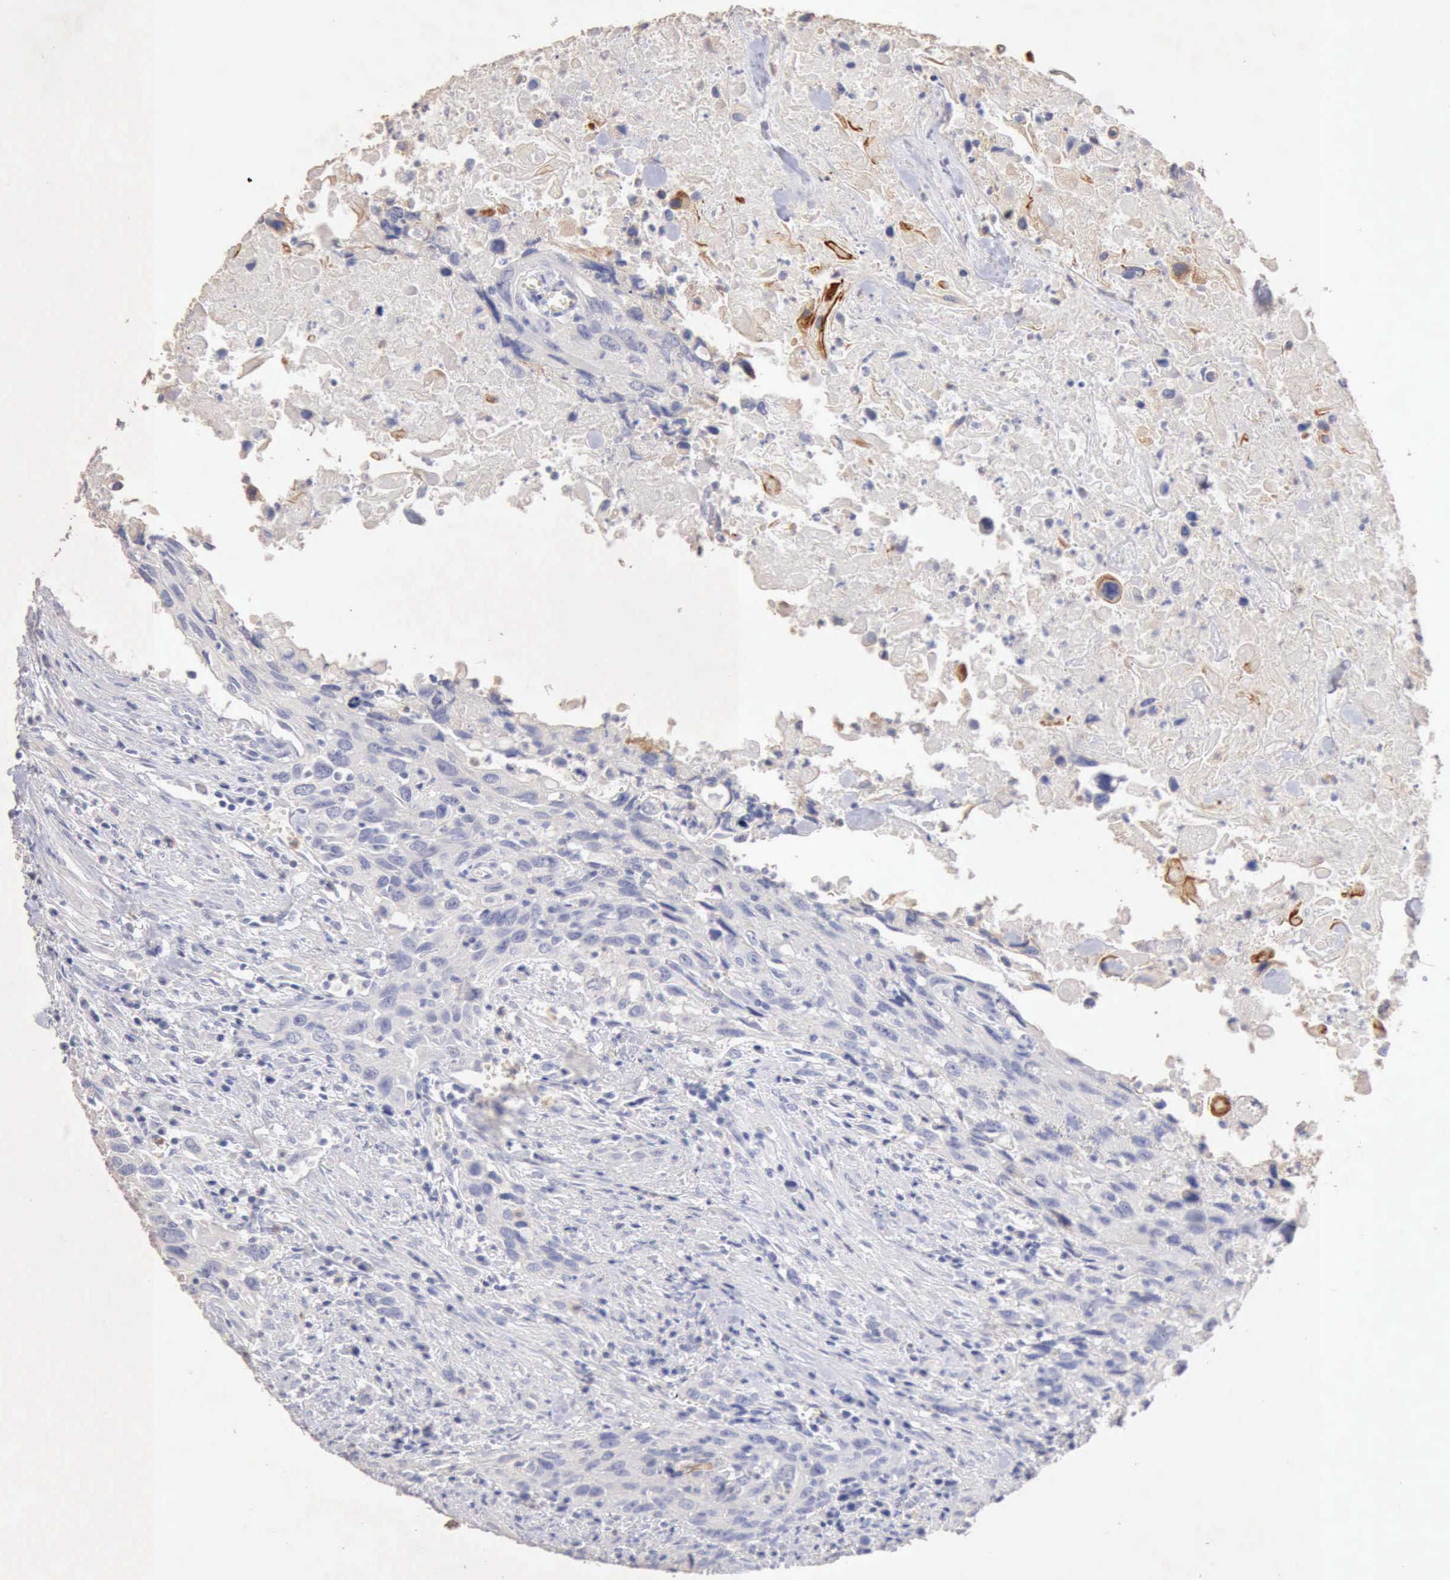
{"staining": {"intensity": "negative", "quantity": "none", "location": "none"}, "tissue": "urothelial cancer", "cell_type": "Tumor cells", "image_type": "cancer", "snomed": [{"axis": "morphology", "description": "Urothelial carcinoma, High grade"}, {"axis": "topography", "description": "Urinary bladder"}], "caption": "High magnification brightfield microscopy of high-grade urothelial carcinoma stained with DAB (brown) and counterstained with hematoxylin (blue): tumor cells show no significant positivity.", "gene": "KRT6B", "patient": {"sex": "male", "age": 71}}